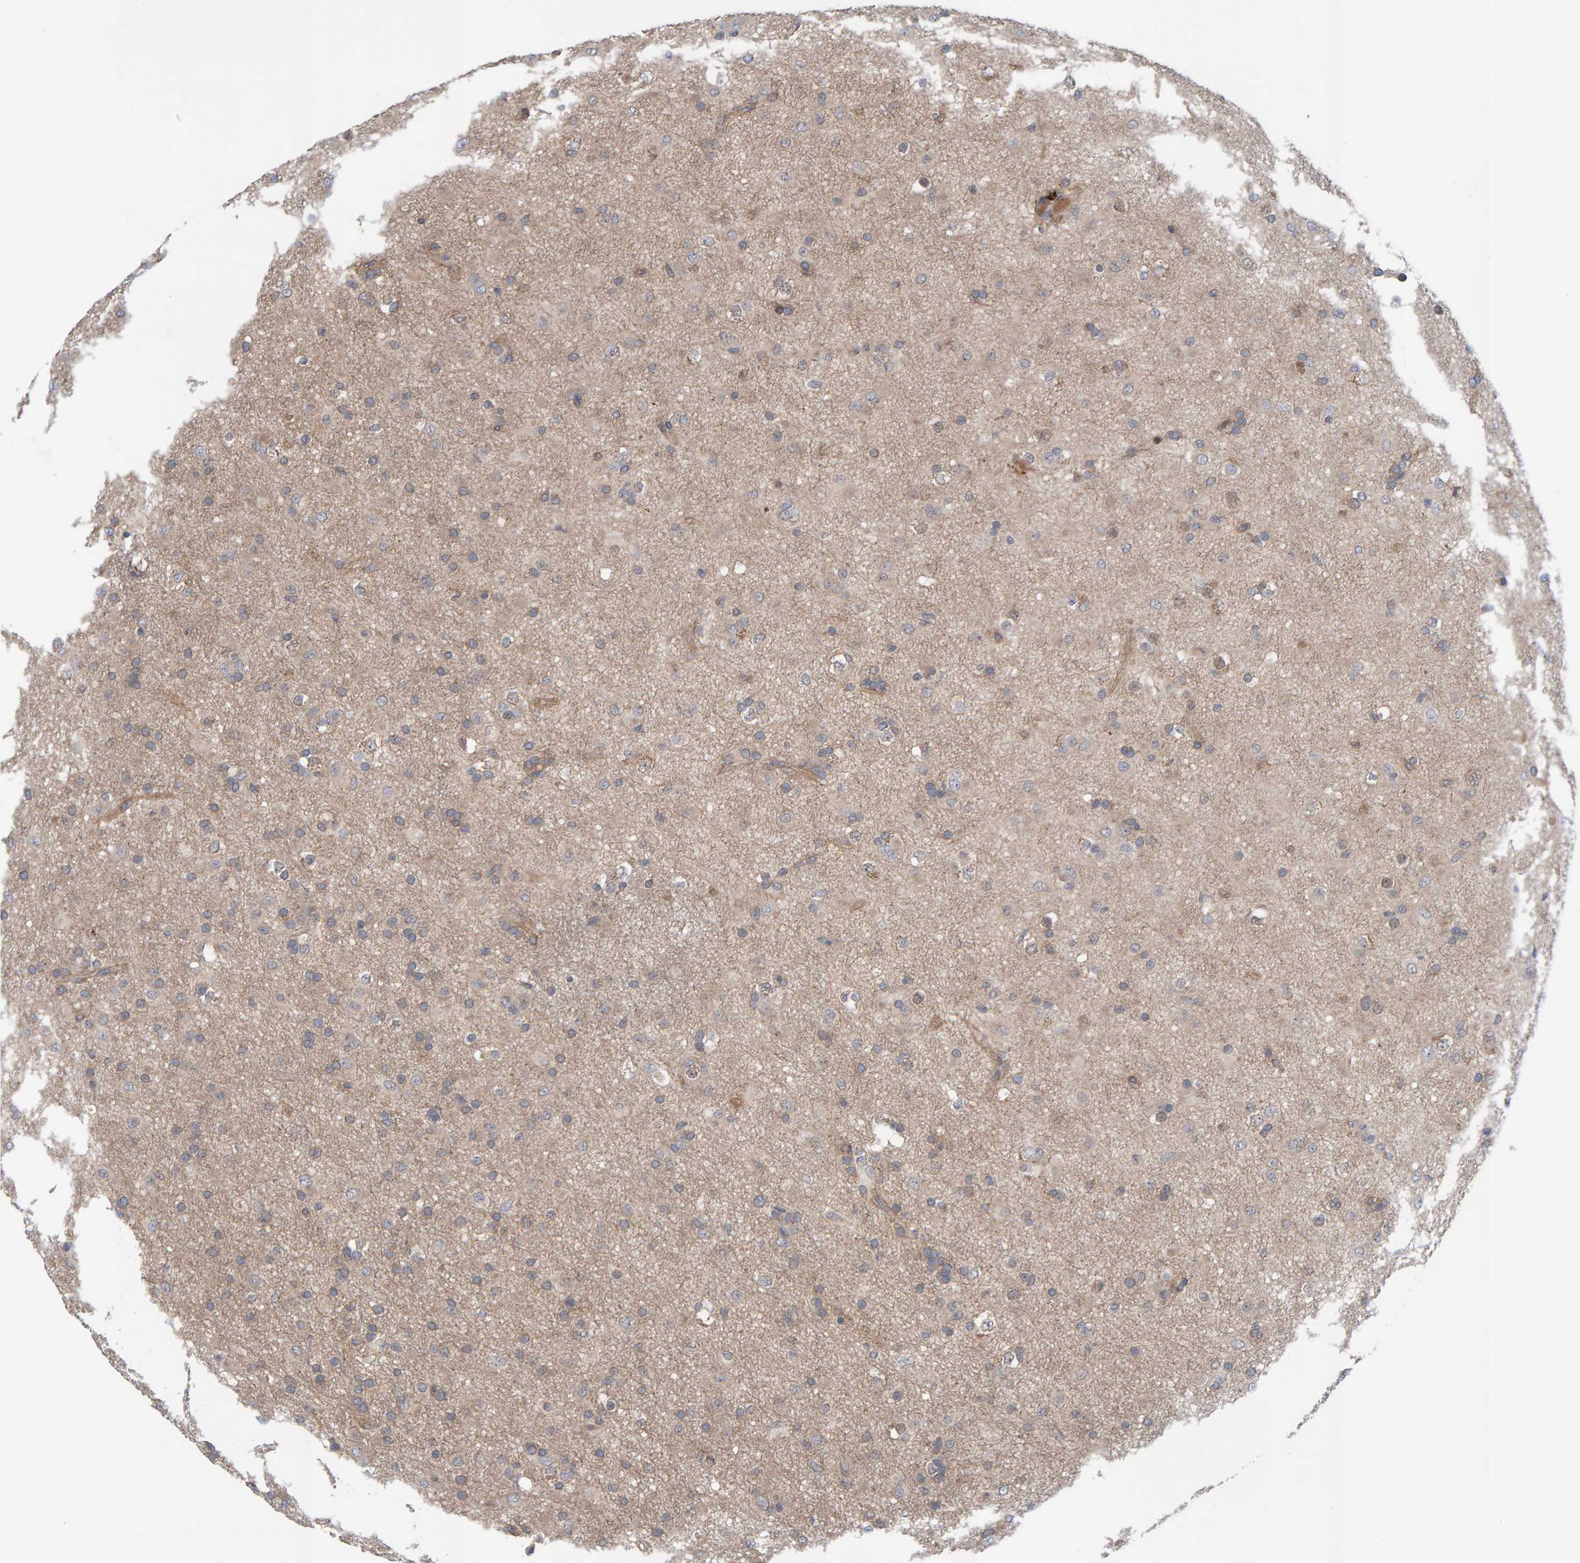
{"staining": {"intensity": "weak", "quantity": "25%-75%", "location": "cytoplasmic/membranous,nuclear"}, "tissue": "glioma", "cell_type": "Tumor cells", "image_type": "cancer", "snomed": [{"axis": "morphology", "description": "Glioma, malignant, Low grade"}, {"axis": "topography", "description": "Brain"}], "caption": "High-magnification brightfield microscopy of malignant glioma (low-grade) stained with DAB (brown) and counterstained with hematoxylin (blue). tumor cells exhibit weak cytoplasmic/membranous and nuclear staining is appreciated in about25%-75% of cells.", "gene": "LRSAM1", "patient": {"sex": "male", "age": 65}}